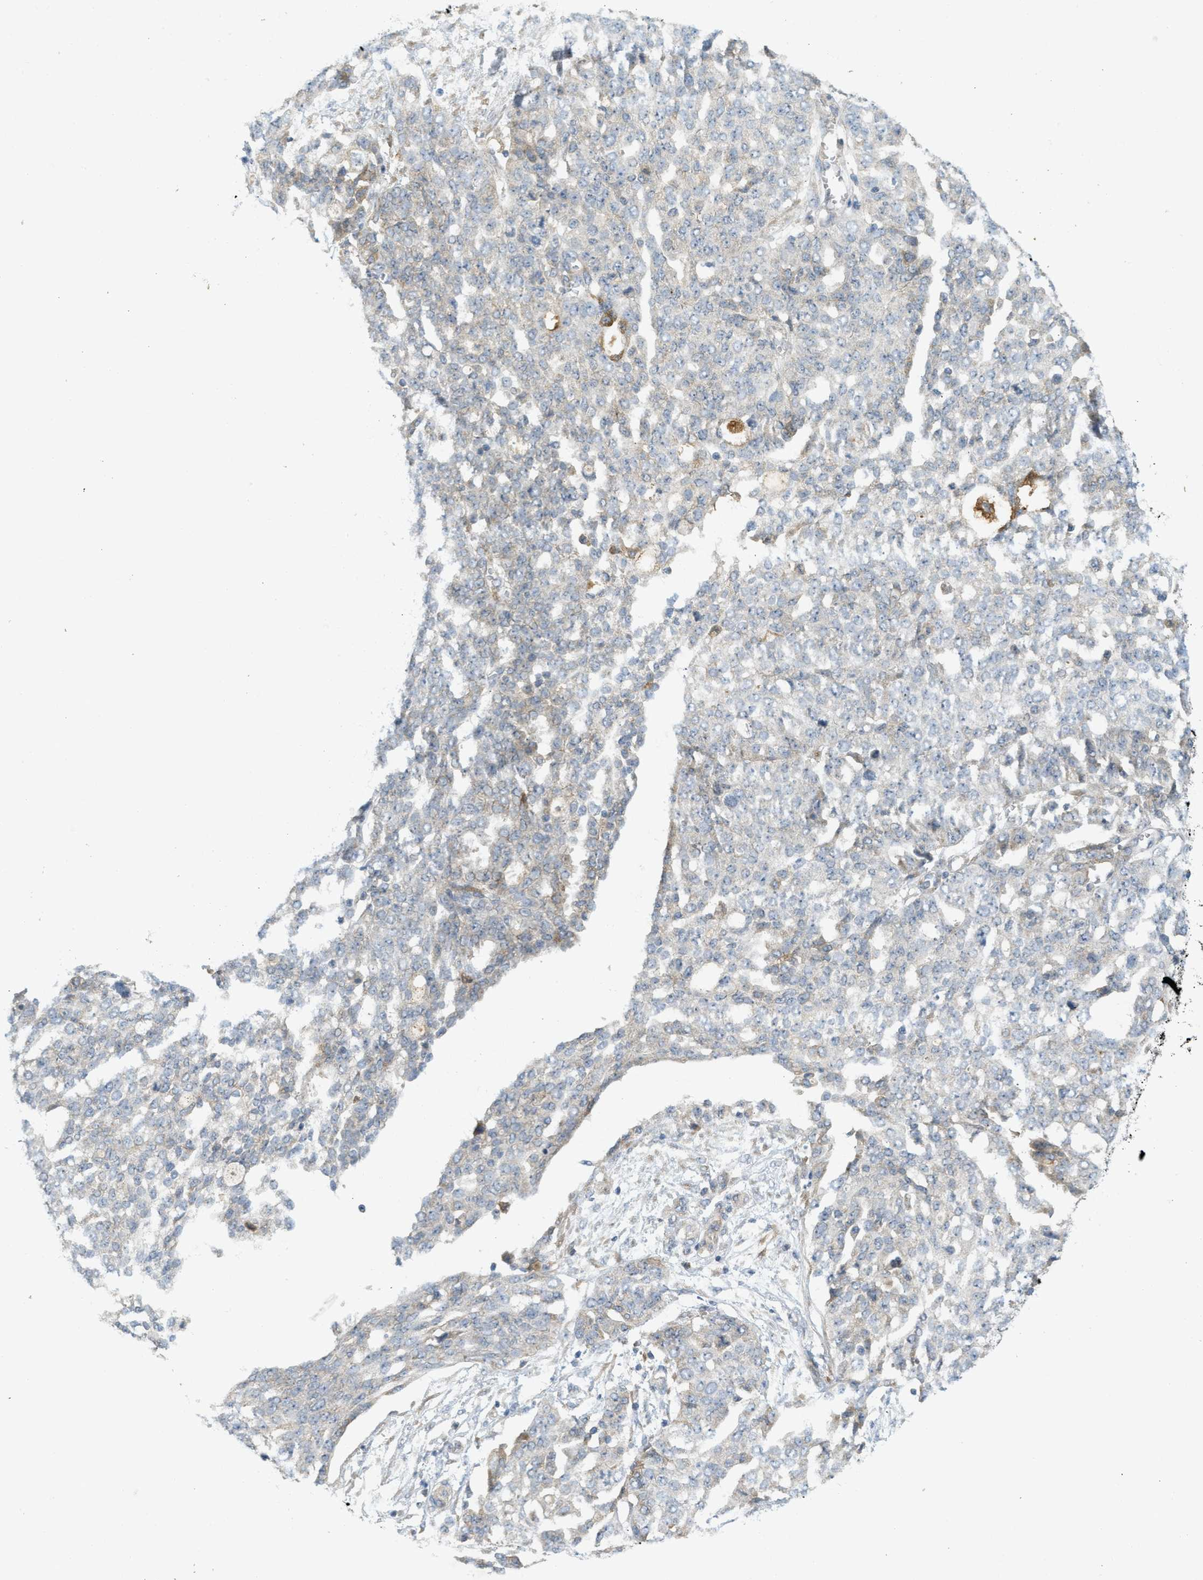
{"staining": {"intensity": "negative", "quantity": "none", "location": "none"}, "tissue": "ovarian cancer", "cell_type": "Tumor cells", "image_type": "cancer", "snomed": [{"axis": "morphology", "description": "Cystadenocarcinoma, serous, NOS"}, {"axis": "topography", "description": "Soft tissue"}, {"axis": "topography", "description": "Ovary"}], "caption": "The histopathology image demonstrates no significant expression in tumor cells of ovarian cancer.", "gene": "PROC", "patient": {"sex": "female", "age": 57}}